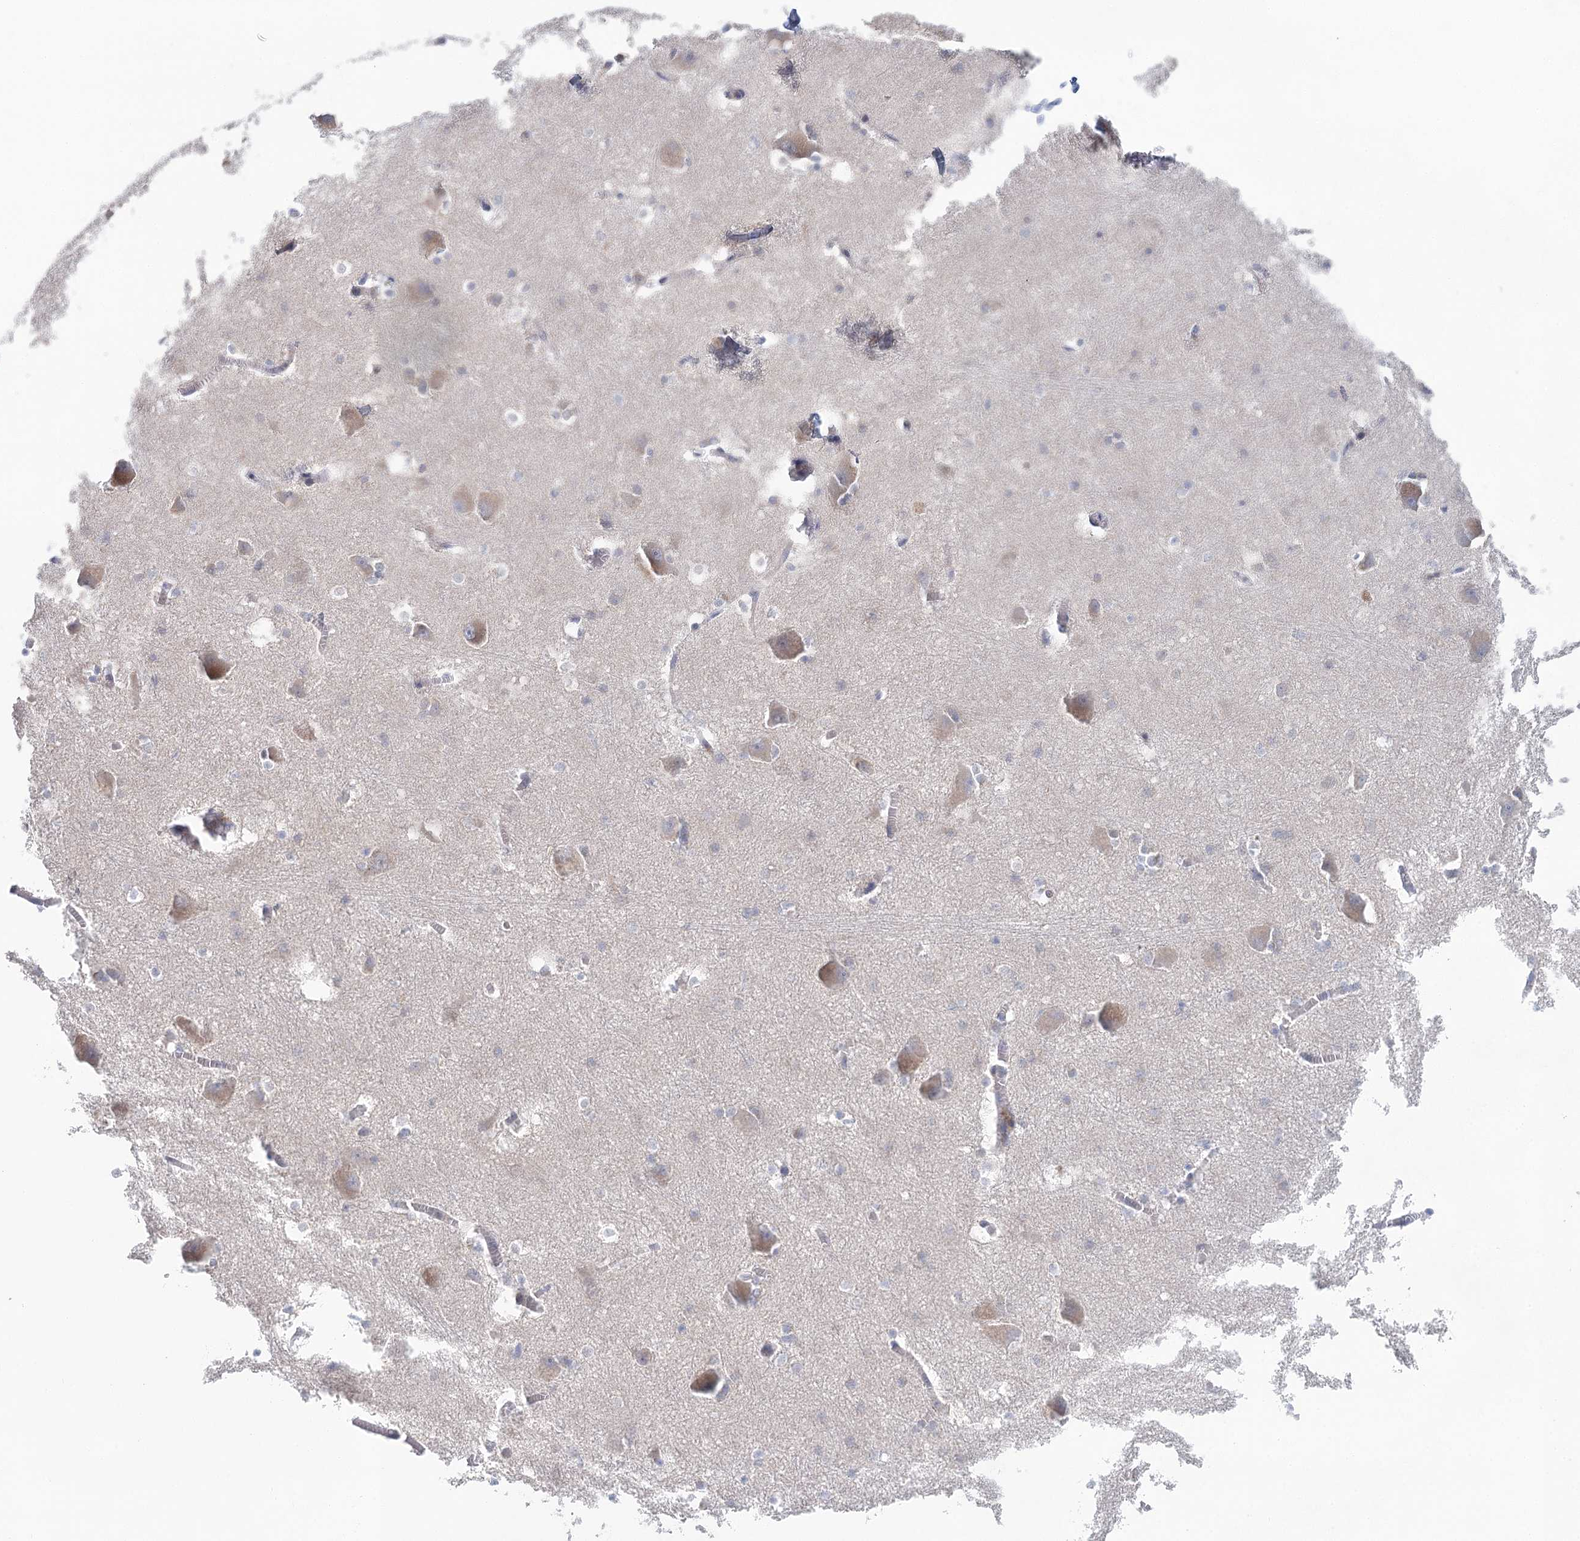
{"staining": {"intensity": "weak", "quantity": "<25%", "location": "cytoplasmic/membranous"}, "tissue": "caudate", "cell_type": "Glial cells", "image_type": "normal", "snomed": [{"axis": "morphology", "description": "Normal tissue, NOS"}, {"axis": "topography", "description": "Lateral ventricle wall"}], "caption": "Glial cells show no significant protein expression in normal caudate.", "gene": "BLTP1", "patient": {"sex": "male", "age": 37}}